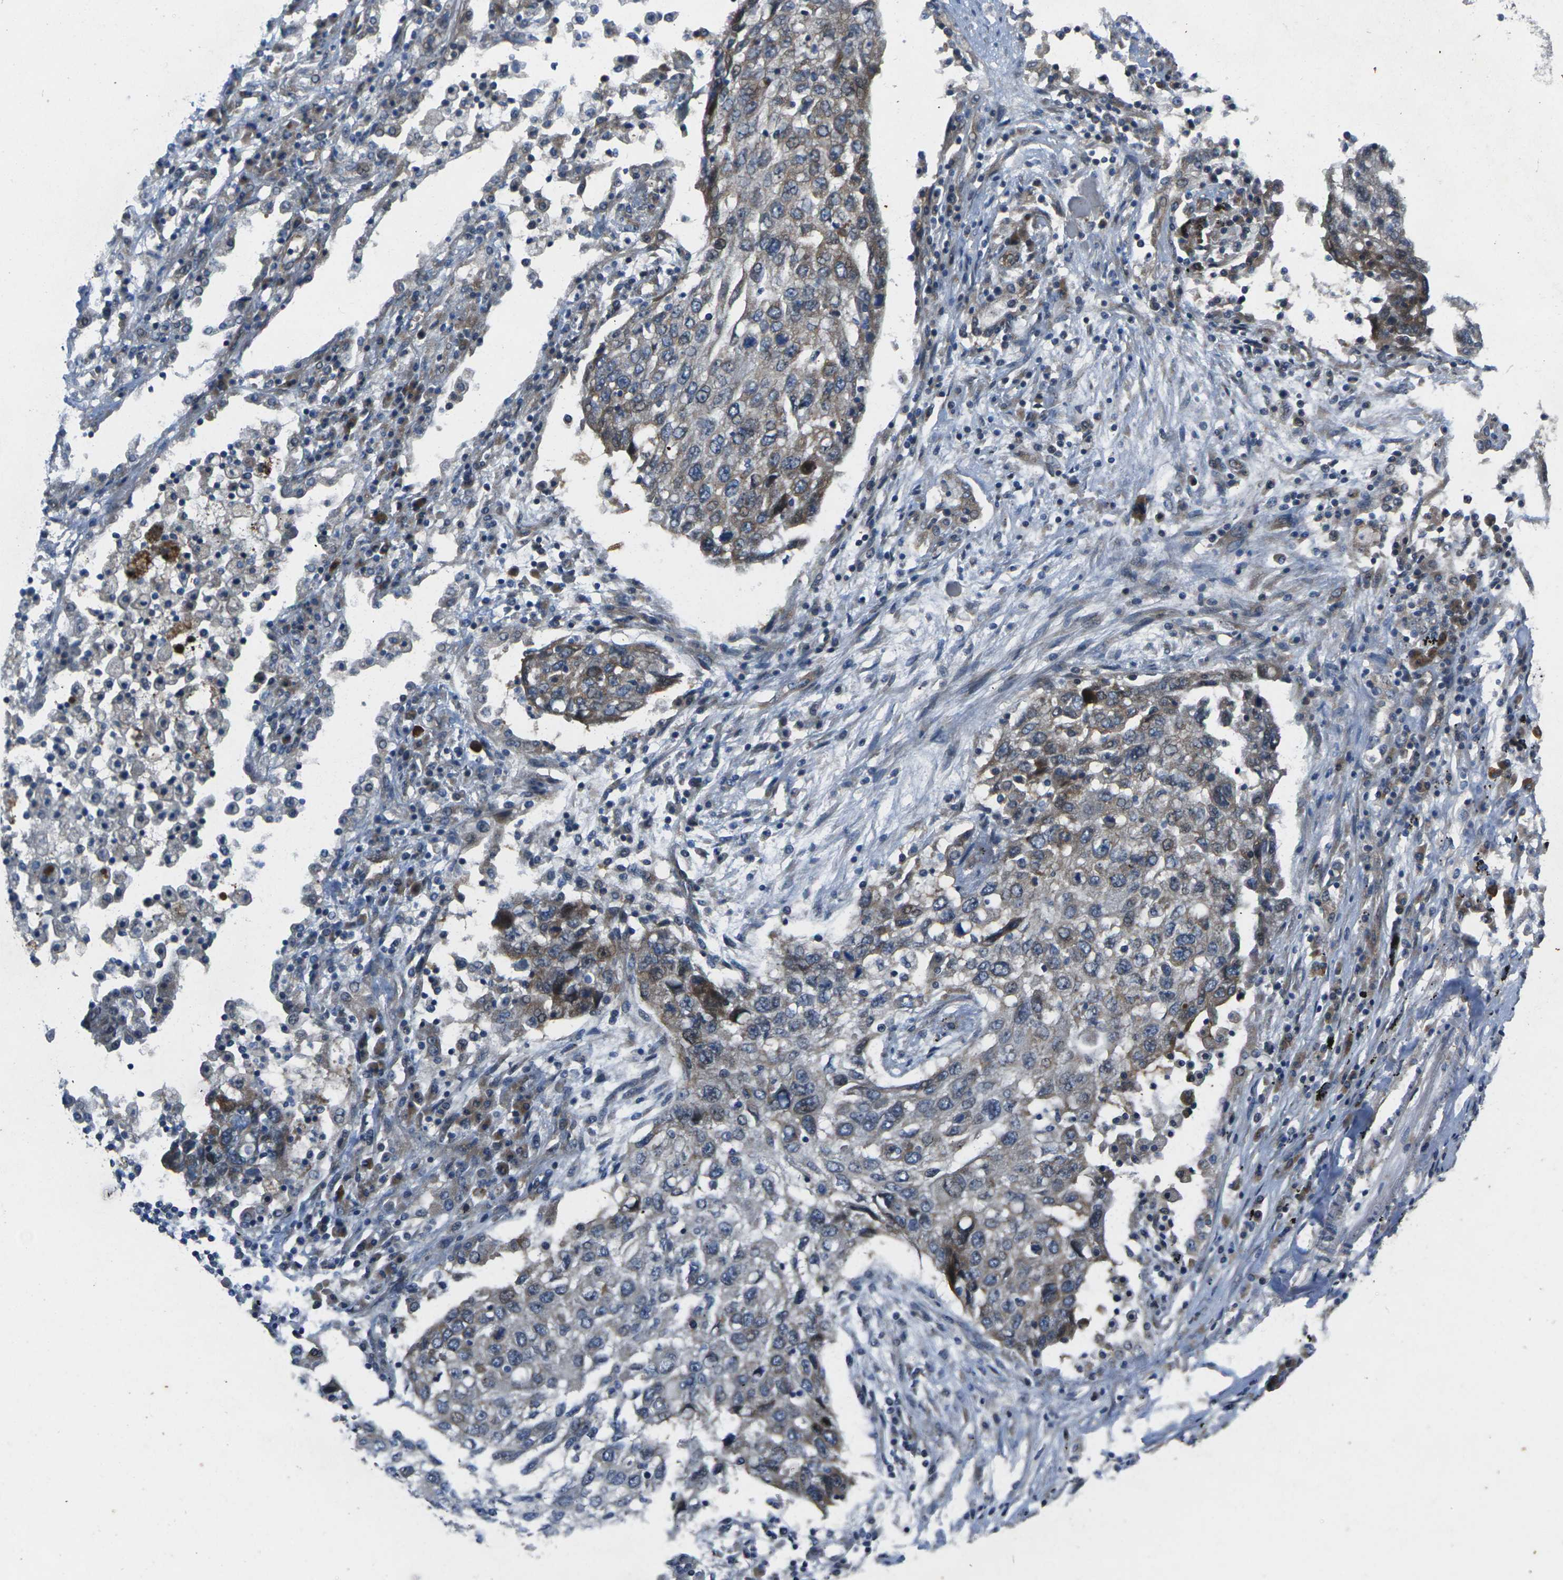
{"staining": {"intensity": "moderate", "quantity": "25%-75%", "location": "cytoplasmic/membranous"}, "tissue": "lung cancer", "cell_type": "Tumor cells", "image_type": "cancer", "snomed": [{"axis": "morphology", "description": "Squamous cell carcinoma, NOS"}, {"axis": "topography", "description": "Lung"}], "caption": "Lung cancer (squamous cell carcinoma) tissue exhibits moderate cytoplasmic/membranous expression in approximately 25%-75% of tumor cells, visualized by immunohistochemistry.", "gene": "EDNRA", "patient": {"sex": "female", "age": 63}}